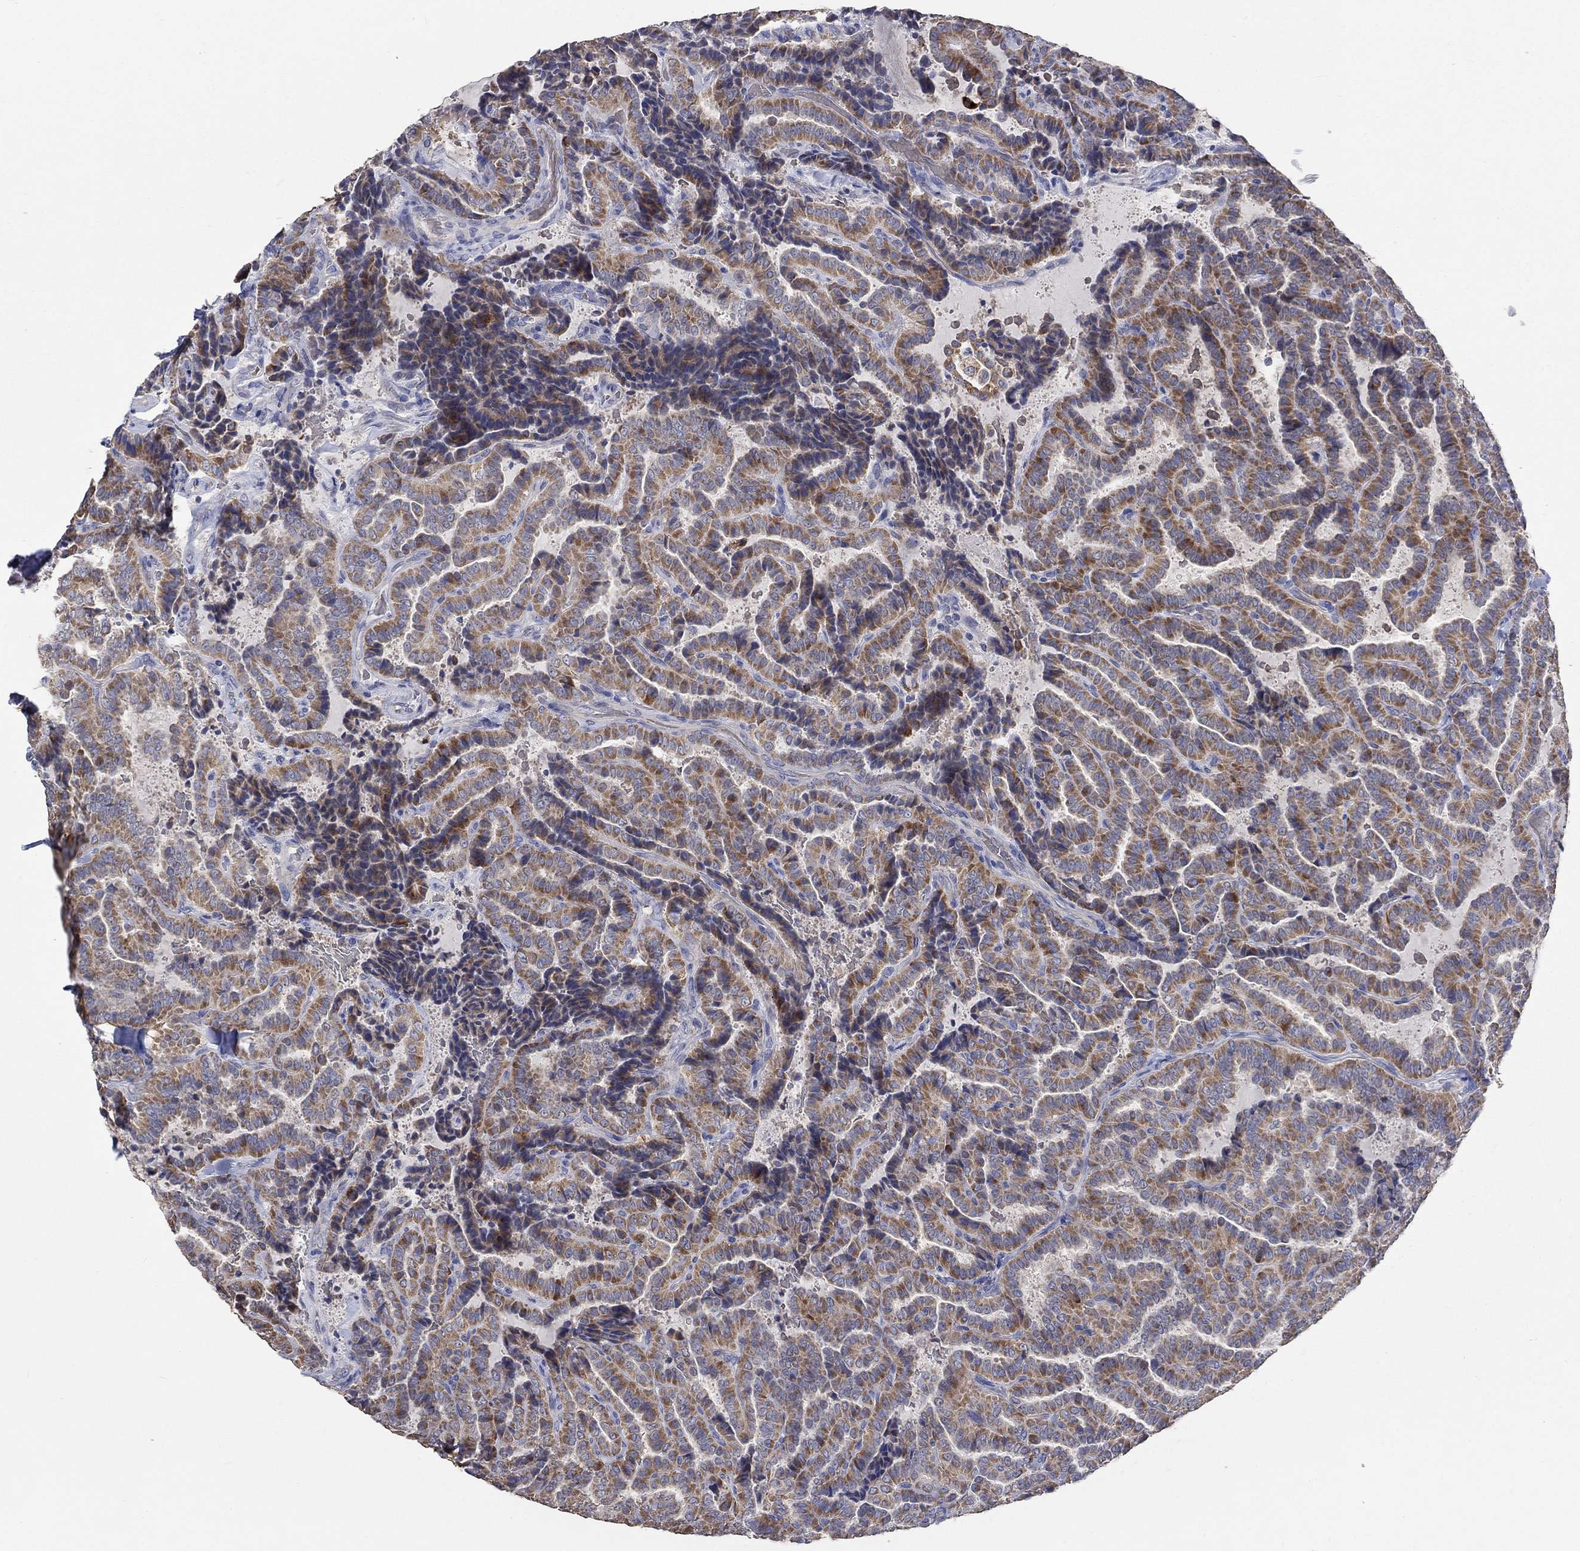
{"staining": {"intensity": "moderate", "quantity": ">75%", "location": "cytoplasmic/membranous"}, "tissue": "thyroid cancer", "cell_type": "Tumor cells", "image_type": "cancer", "snomed": [{"axis": "morphology", "description": "Papillary adenocarcinoma, NOS"}, {"axis": "topography", "description": "Thyroid gland"}], "caption": "The immunohistochemical stain shows moderate cytoplasmic/membranous positivity in tumor cells of papillary adenocarcinoma (thyroid) tissue.", "gene": "UGT8", "patient": {"sex": "female", "age": 39}}